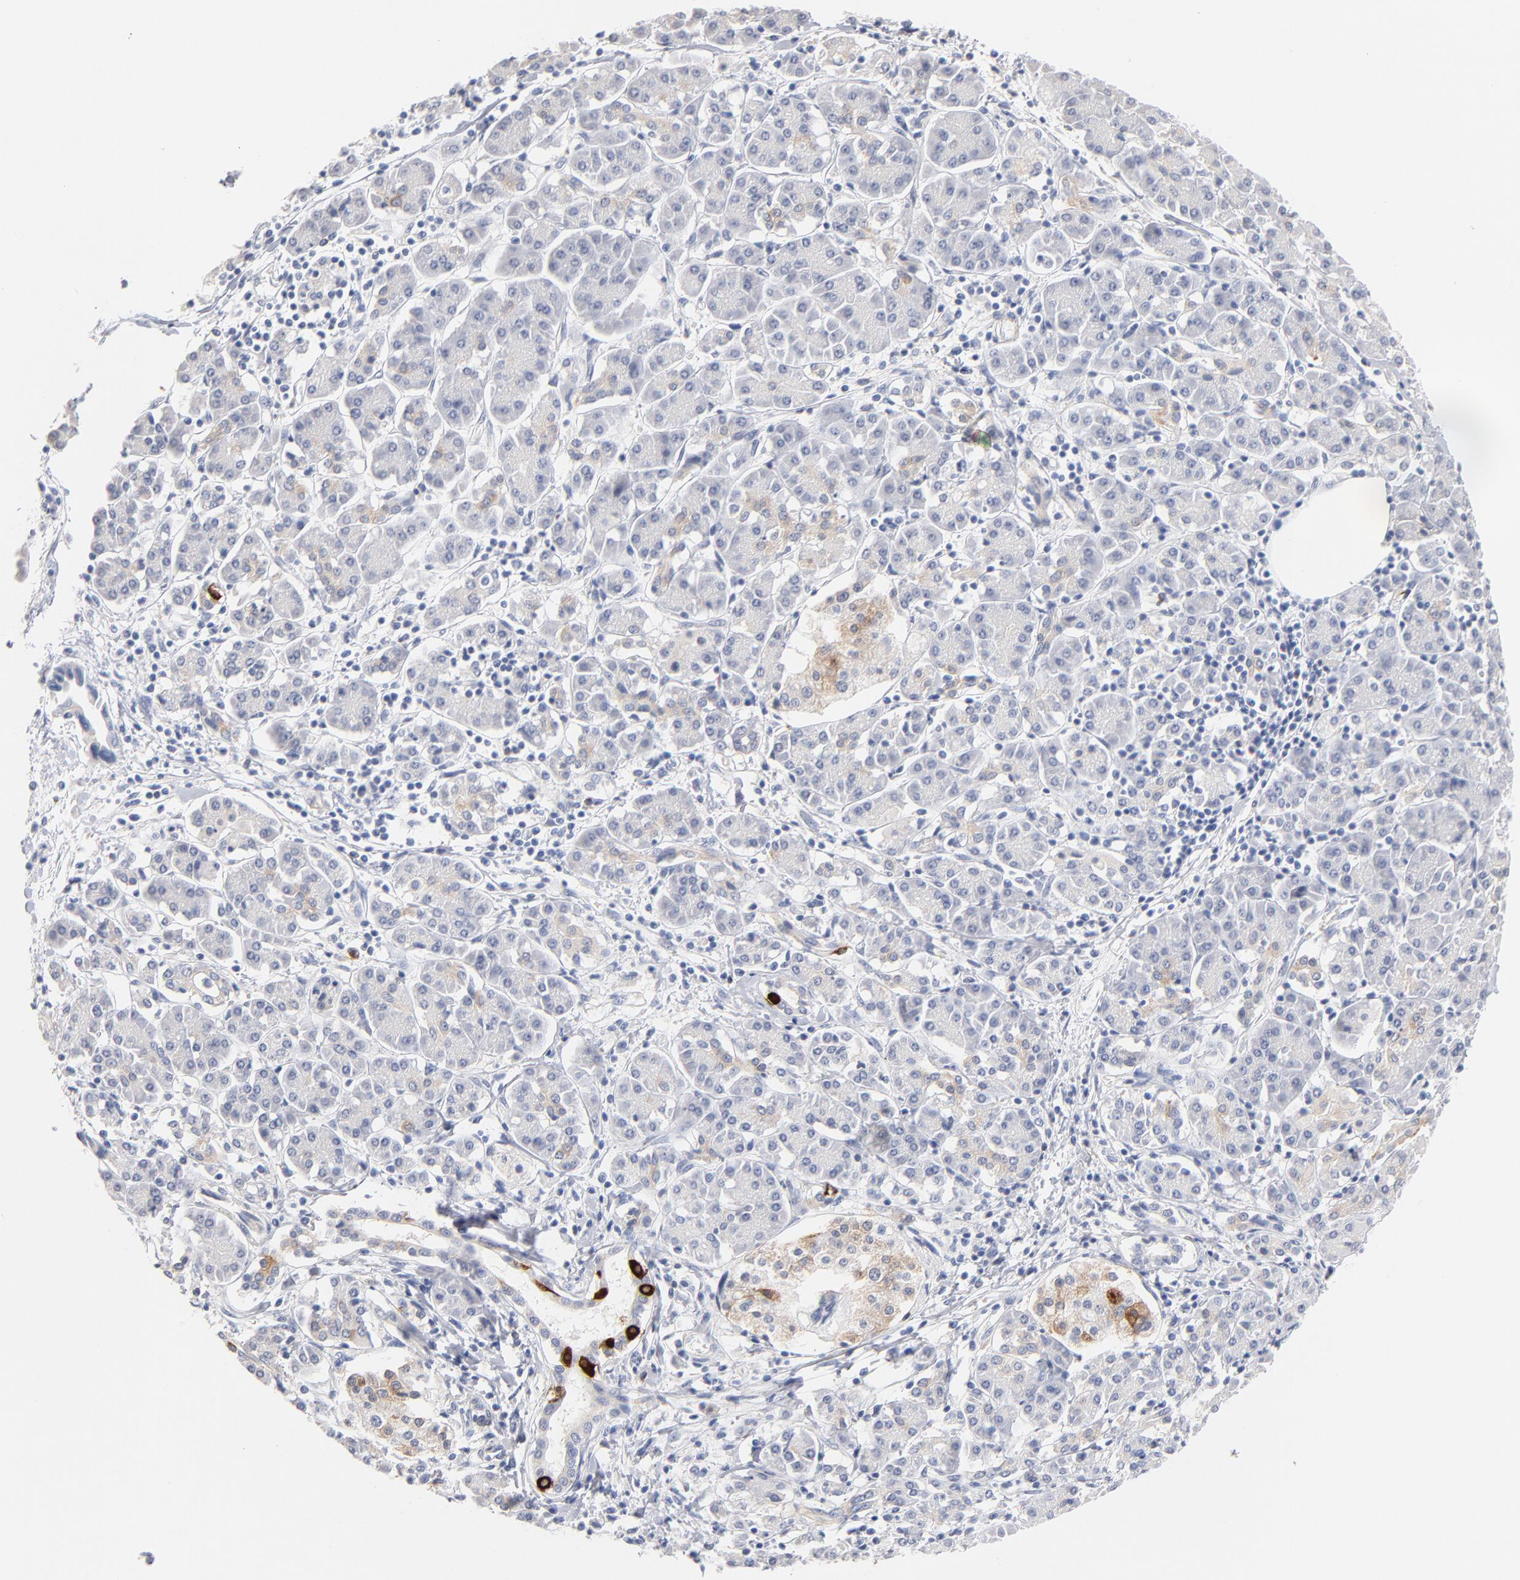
{"staining": {"intensity": "strong", "quantity": "<25%", "location": "cytoplasmic/membranous"}, "tissue": "pancreatic cancer", "cell_type": "Tumor cells", "image_type": "cancer", "snomed": [{"axis": "morphology", "description": "Adenocarcinoma, NOS"}, {"axis": "topography", "description": "Pancreas"}], "caption": "Immunohistochemistry (IHC) (DAB (3,3'-diaminobenzidine)) staining of adenocarcinoma (pancreatic) shows strong cytoplasmic/membranous protein positivity in approximately <25% of tumor cells. The staining was performed using DAB (3,3'-diaminobenzidine), with brown indicating positive protein expression. Nuclei are stained blue with hematoxylin.", "gene": "MID1", "patient": {"sex": "female", "age": 57}}